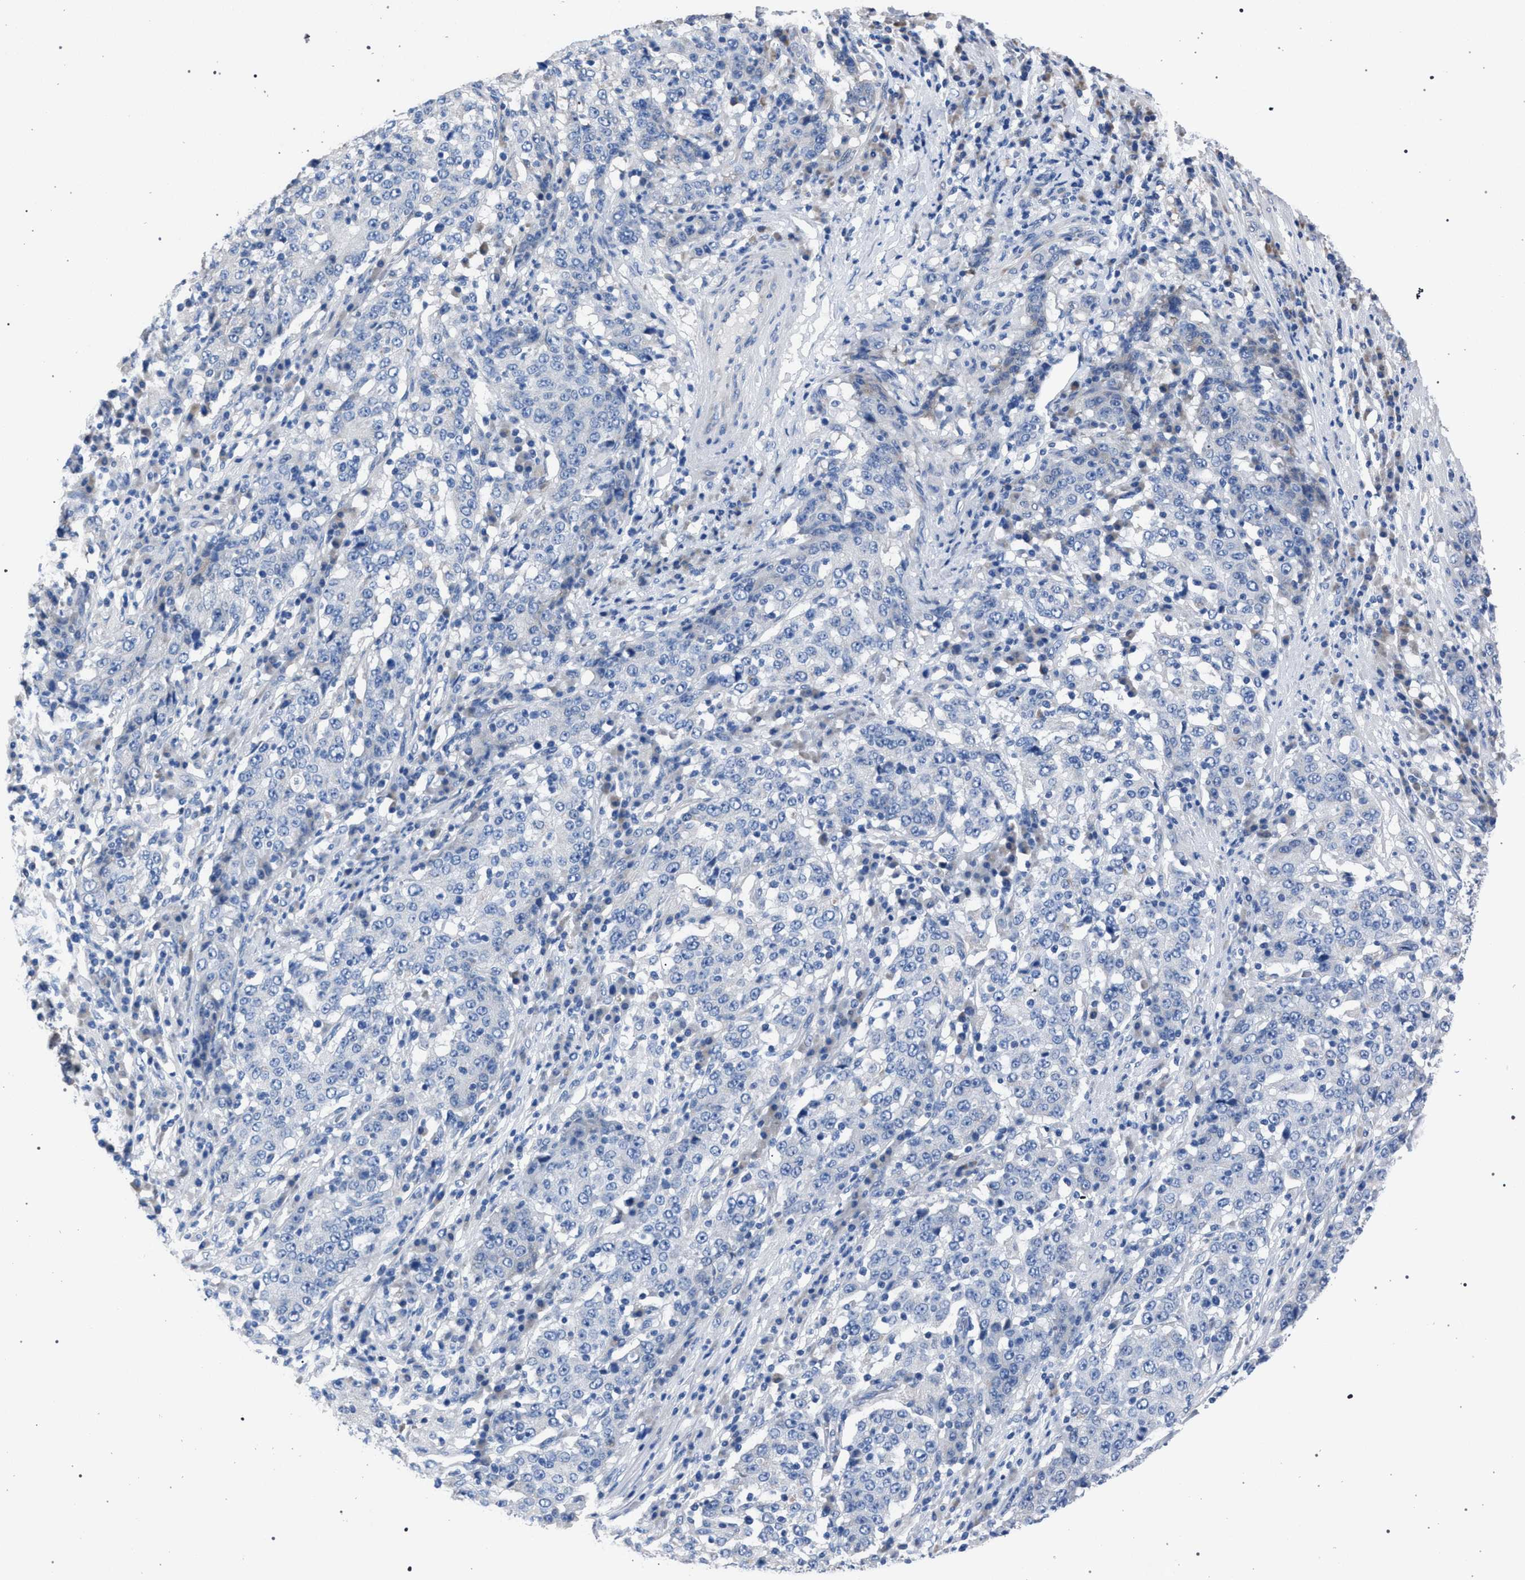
{"staining": {"intensity": "negative", "quantity": "none", "location": "none"}, "tissue": "stomach cancer", "cell_type": "Tumor cells", "image_type": "cancer", "snomed": [{"axis": "morphology", "description": "Adenocarcinoma, NOS"}, {"axis": "topography", "description": "Stomach"}], "caption": "Tumor cells are negative for brown protein staining in stomach cancer.", "gene": "CRYZ", "patient": {"sex": "male", "age": 59}}